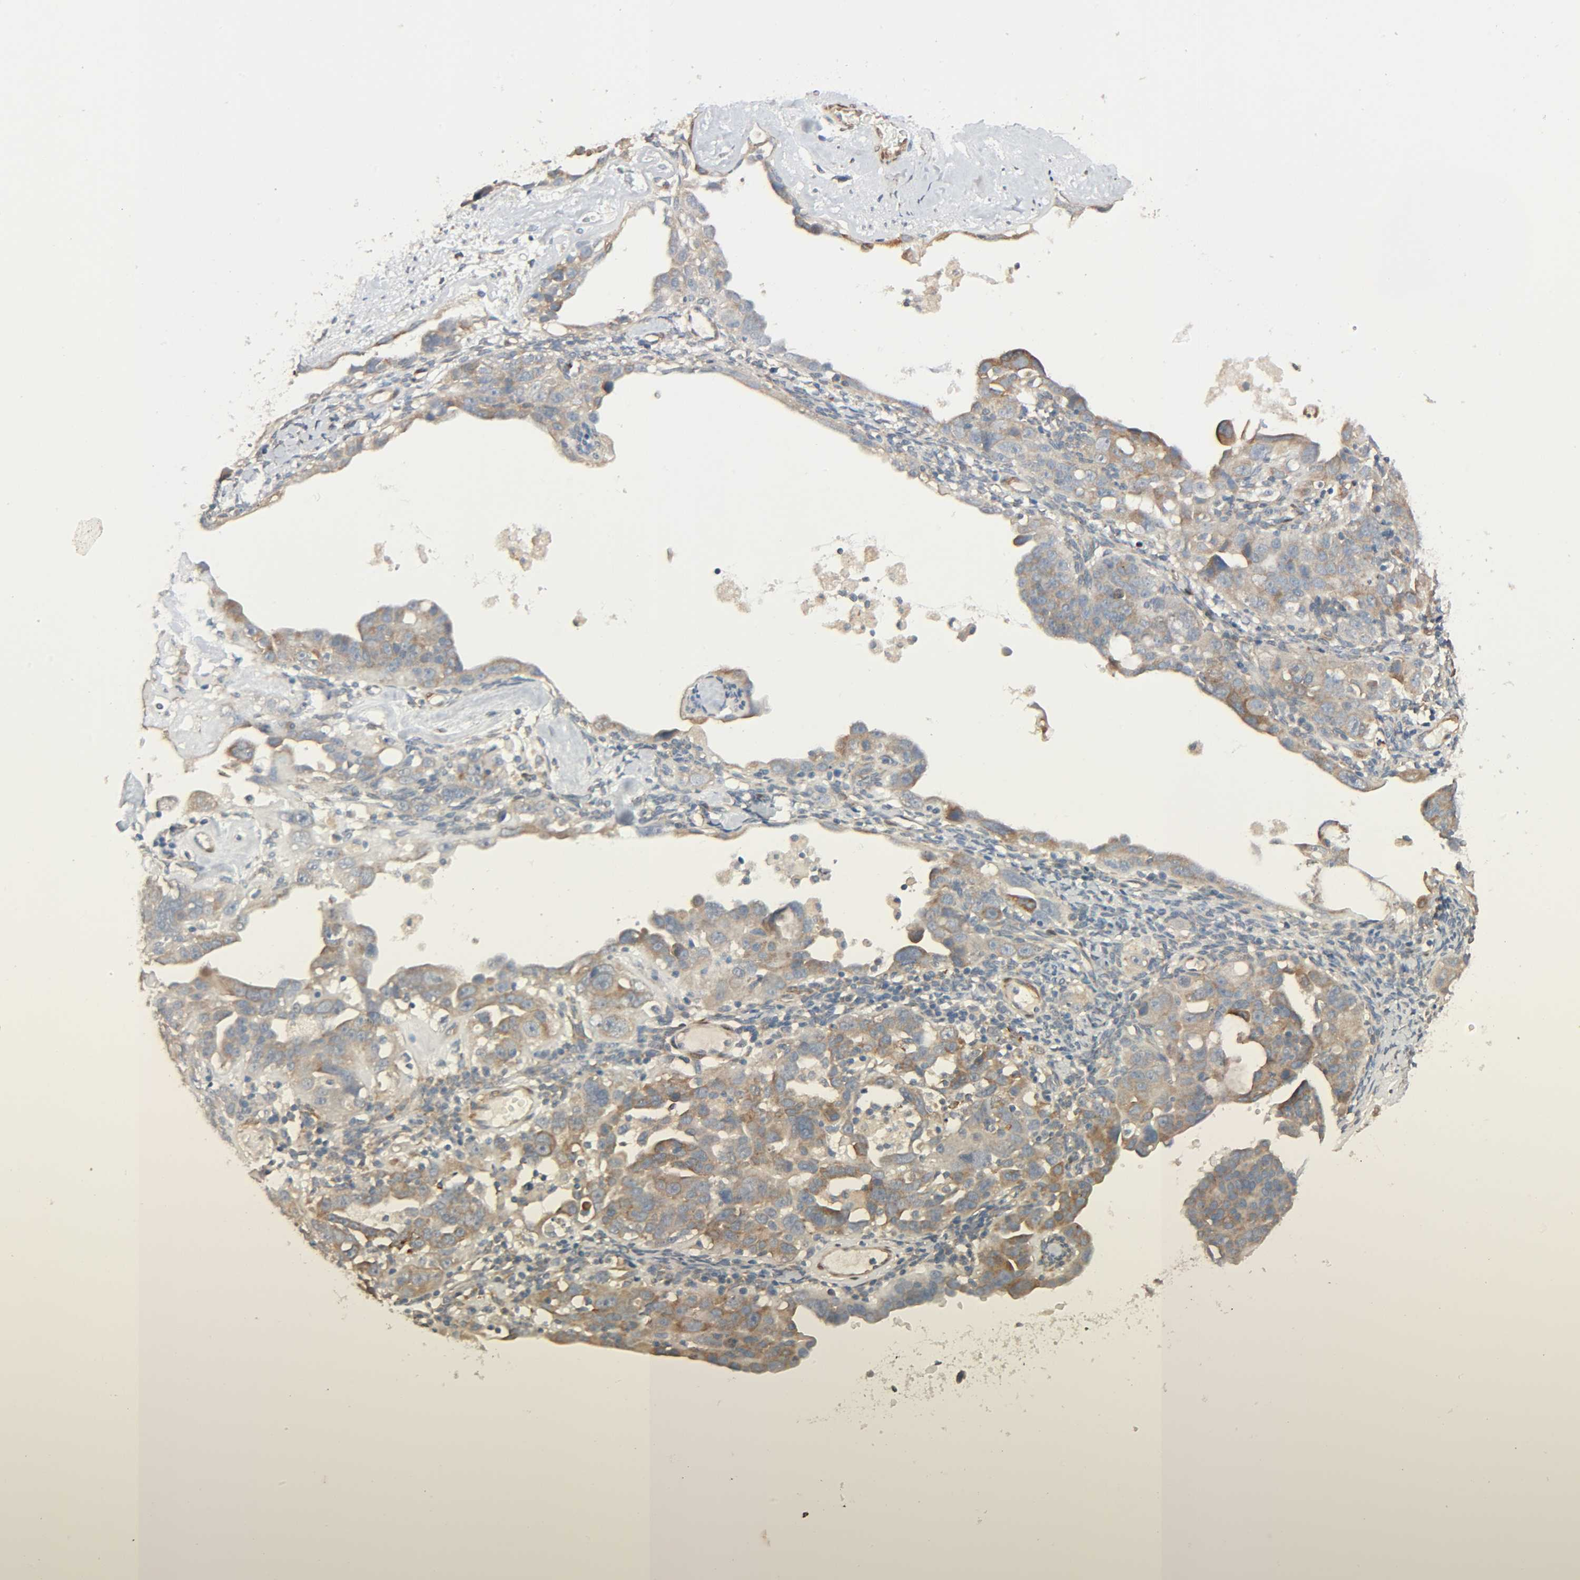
{"staining": {"intensity": "weak", "quantity": ">75%", "location": "cytoplasmic/membranous"}, "tissue": "ovarian cancer", "cell_type": "Tumor cells", "image_type": "cancer", "snomed": [{"axis": "morphology", "description": "Cystadenocarcinoma, serous, NOS"}, {"axis": "topography", "description": "Ovary"}], "caption": "Immunohistochemistry staining of ovarian cancer (serous cystadenocarcinoma), which displays low levels of weak cytoplasmic/membranous staining in approximately >75% of tumor cells indicating weak cytoplasmic/membranous protein expression. The staining was performed using DAB (brown) for protein detection and nuclei were counterstained in hematoxylin (blue).", "gene": "PTK2", "patient": {"sex": "female", "age": 66}}